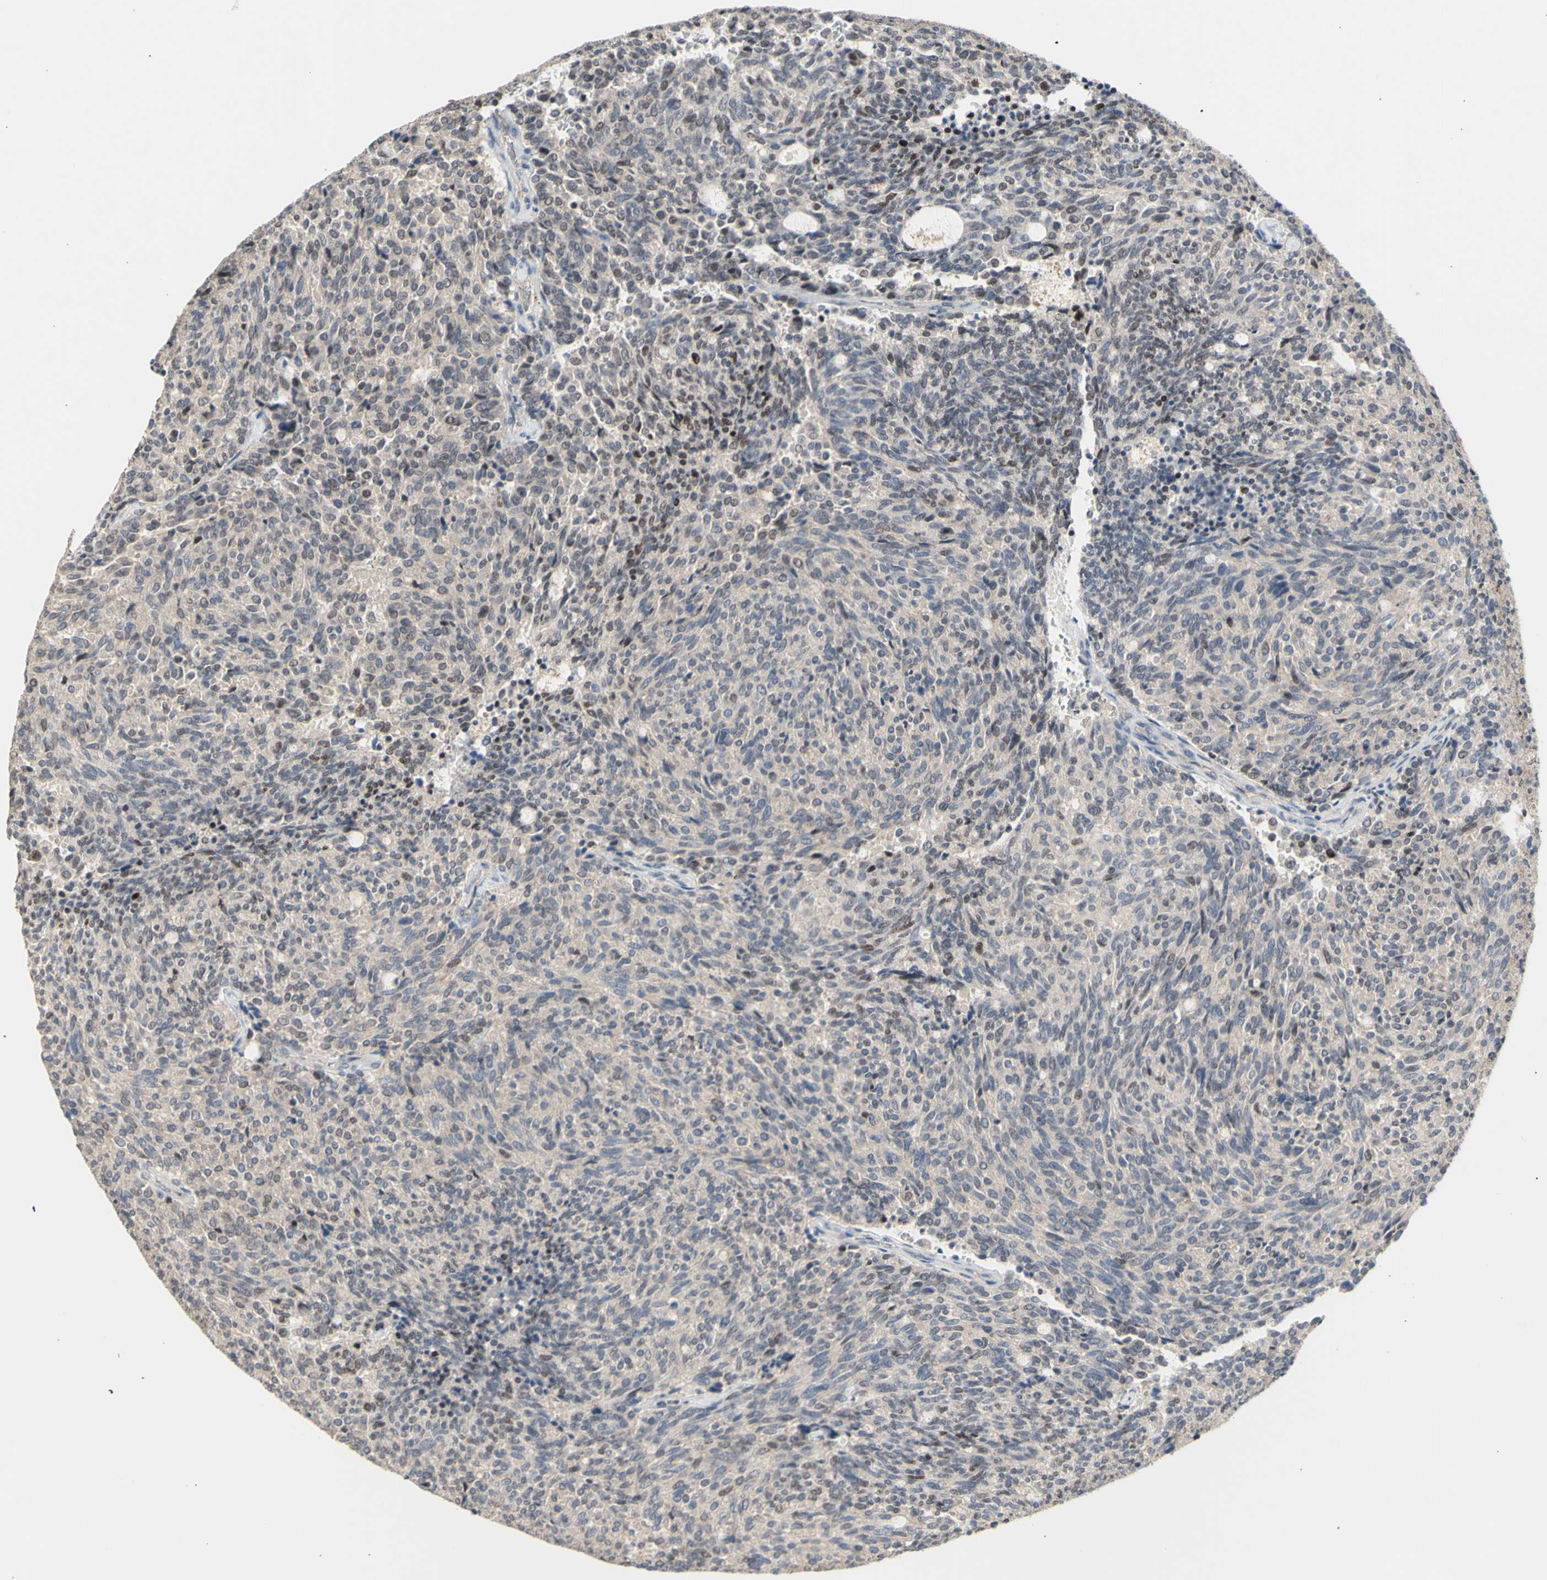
{"staining": {"intensity": "weak", "quantity": ">75%", "location": "cytoplasmic/membranous"}, "tissue": "carcinoid", "cell_type": "Tumor cells", "image_type": "cancer", "snomed": [{"axis": "morphology", "description": "Carcinoid, malignant, NOS"}, {"axis": "topography", "description": "Pancreas"}], "caption": "This photomicrograph displays immunohistochemistry (IHC) staining of human malignant carcinoid, with low weak cytoplasmic/membranous positivity in approximately >75% of tumor cells.", "gene": "NLRP1", "patient": {"sex": "female", "age": 54}}